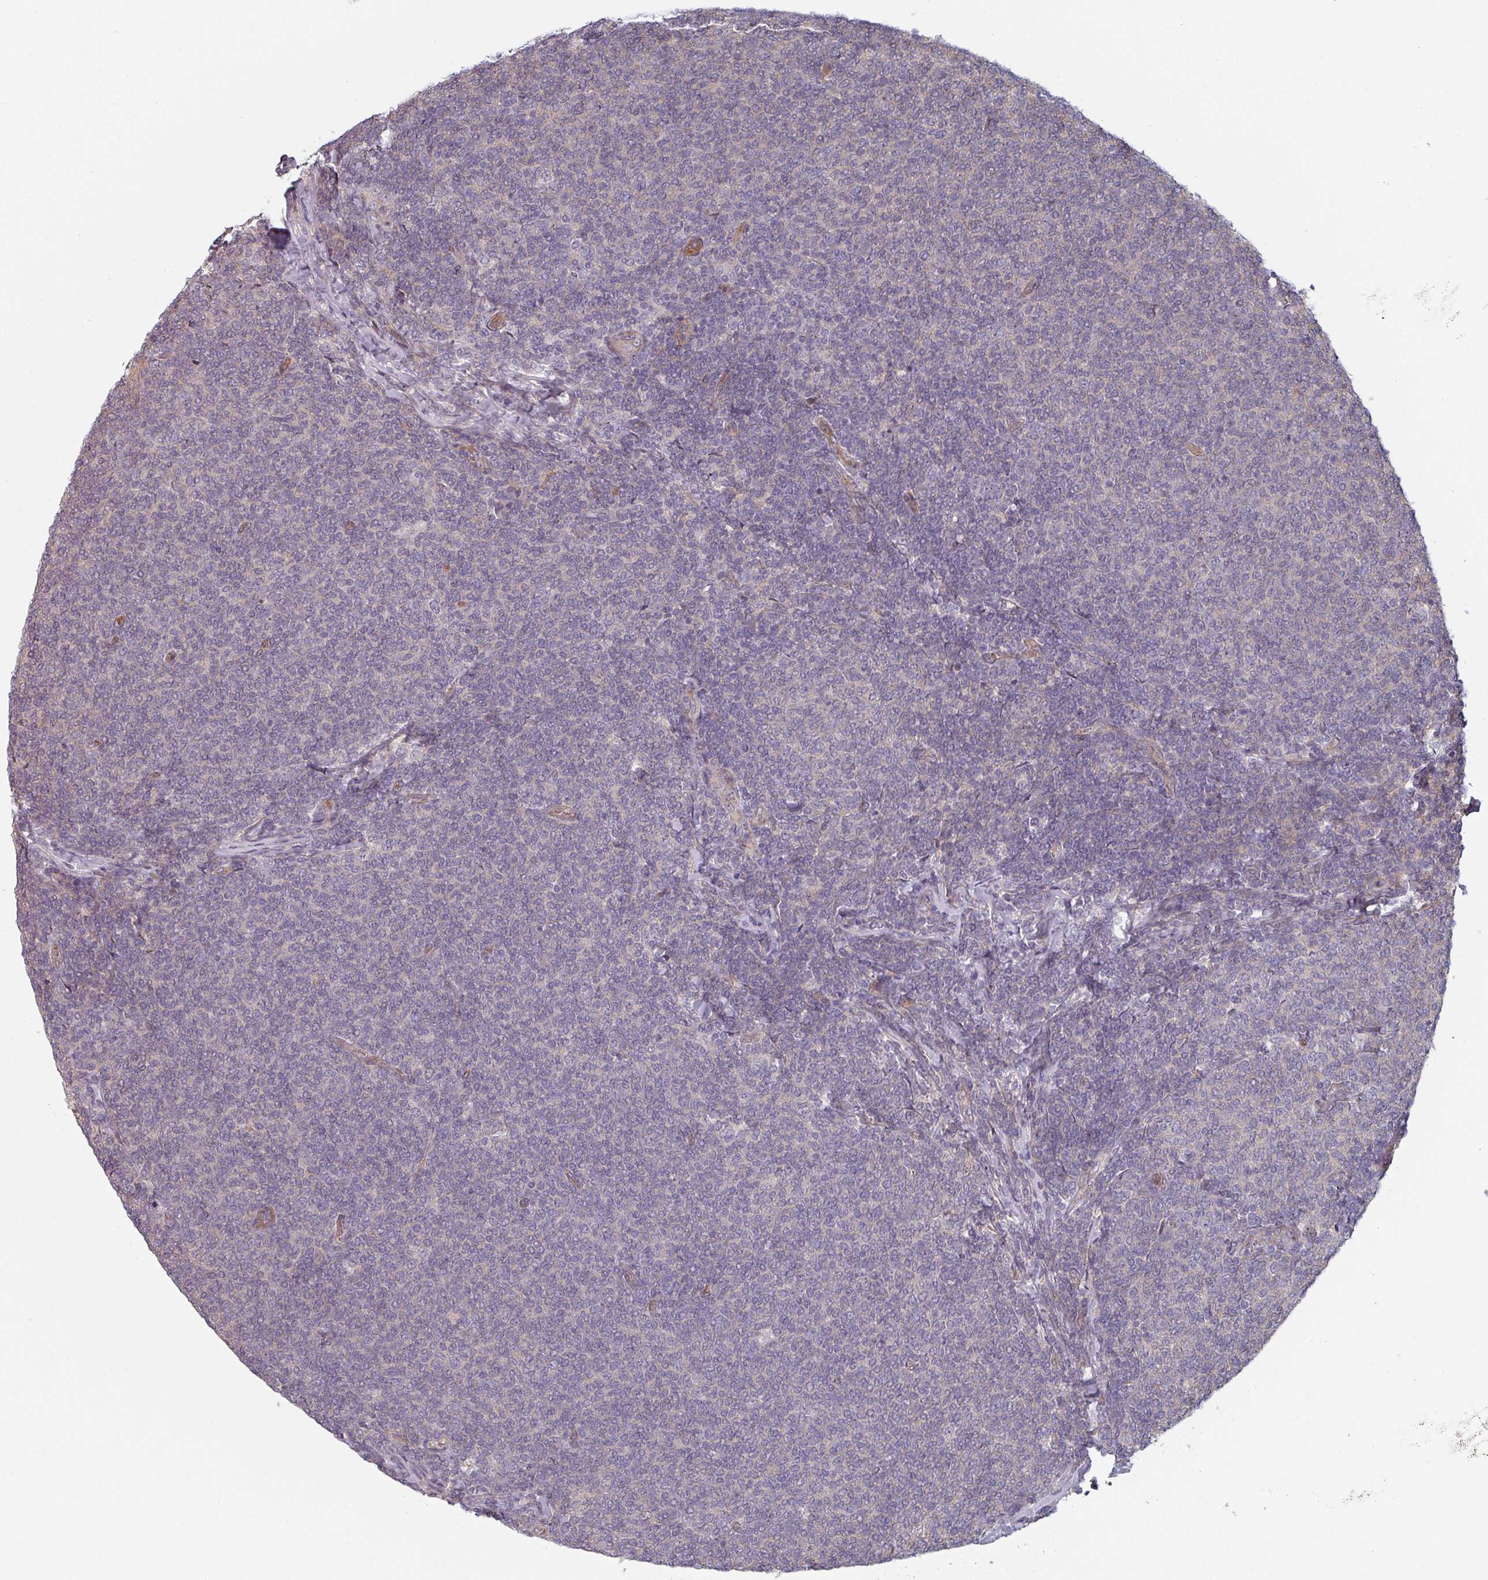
{"staining": {"intensity": "weak", "quantity": "<25%", "location": "cytoplasmic/membranous"}, "tissue": "lymphoma", "cell_type": "Tumor cells", "image_type": "cancer", "snomed": [{"axis": "morphology", "description": "Malignant lymphoma, non-Hodgkin's type, Low grade"}, {"axis": "topography", "description": "Lymph node"}], "caption": "The photomicrograph exhibits no staining of tumor cells in low-grade malignant lymphoma, non-Hodgkin's type.", "gene": "C4BPB", "patient": {"sex": "male", "age": 52}}